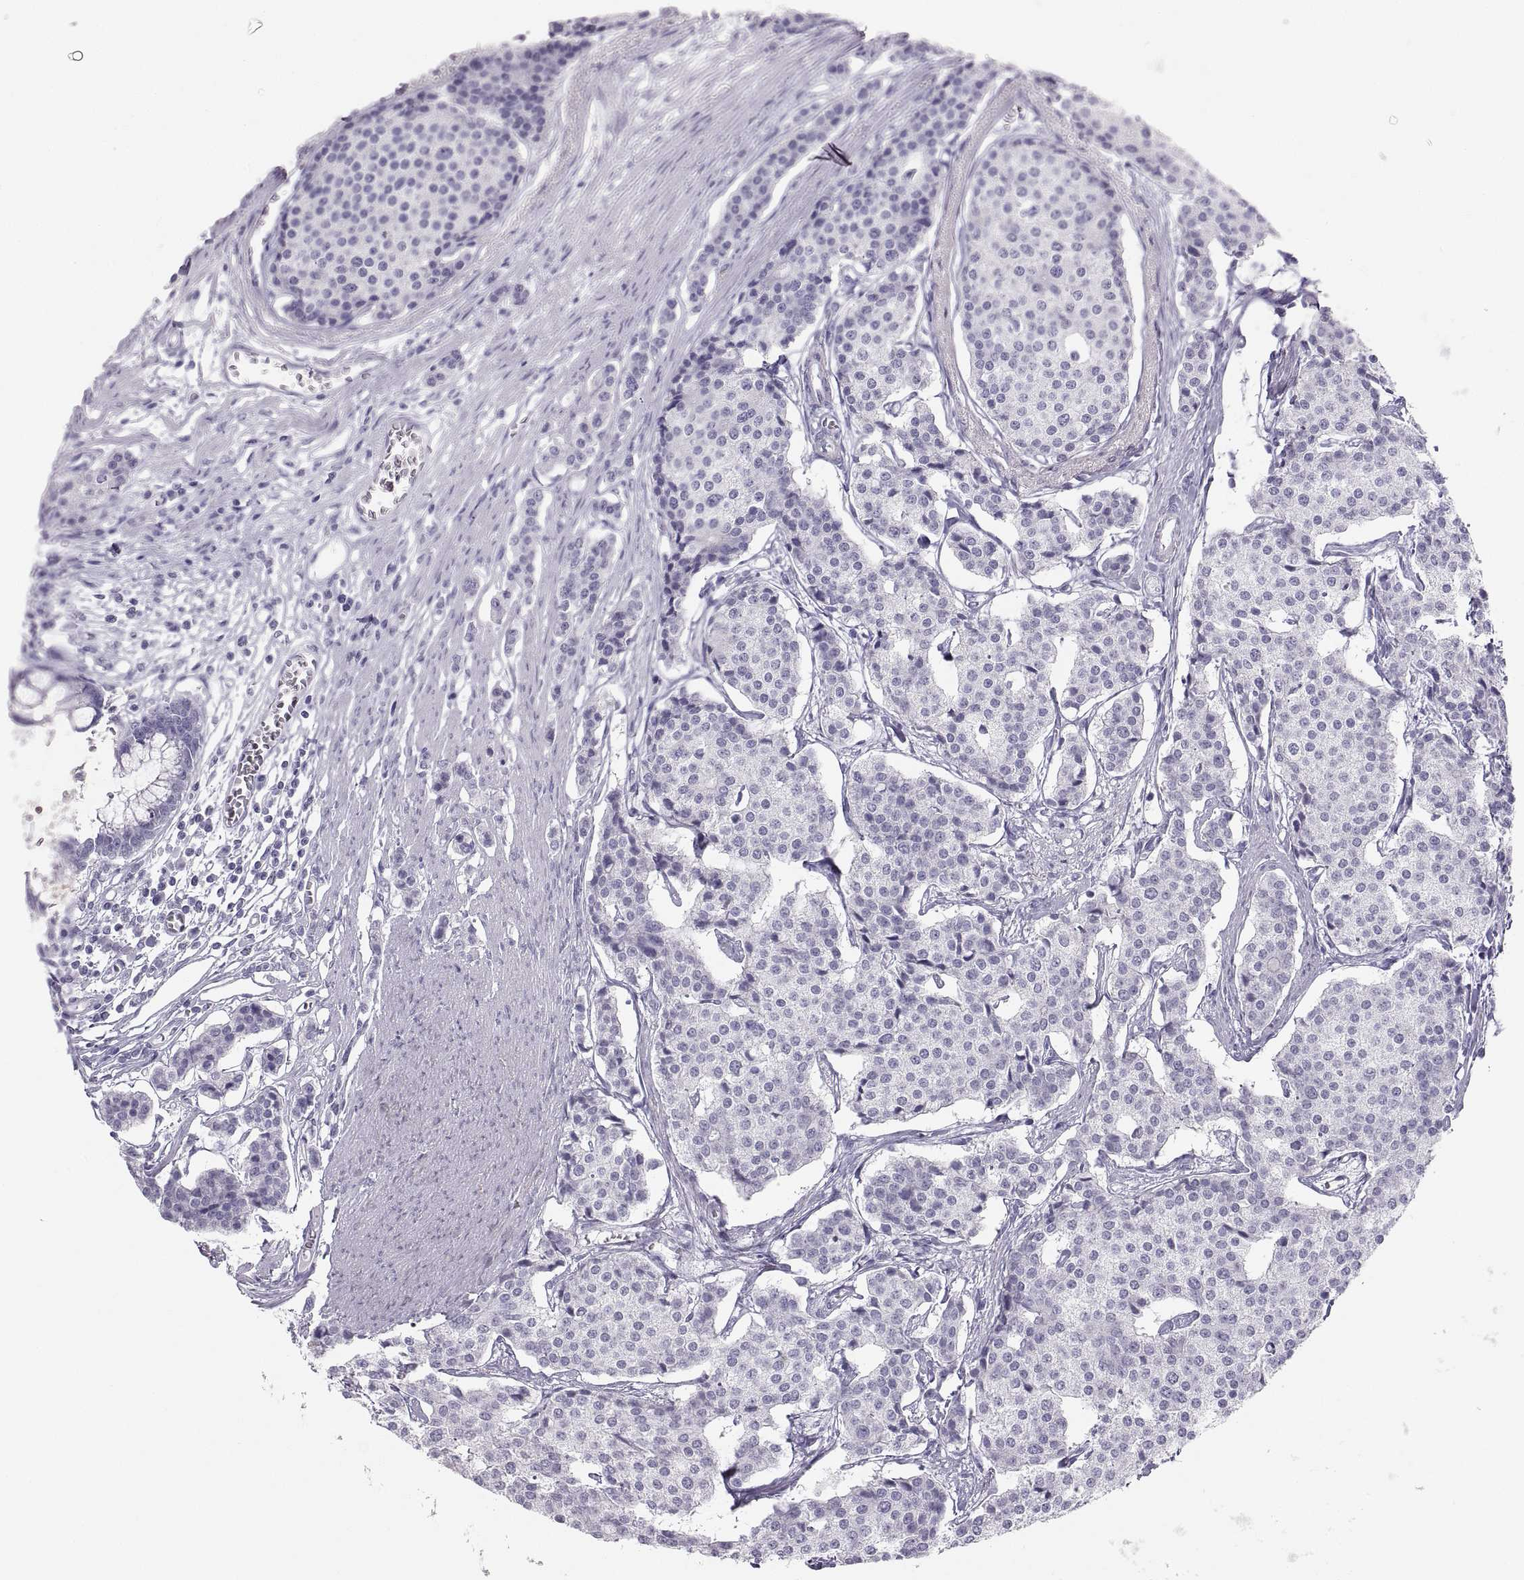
{"staining": {"intensity": "negative", "quantity": "none", "location": "none"}, "tissue": "carcinoid", "cell_type": "Tumor cells", "image_type": "cancer", "snomed": [{"axis": "morphology", "description": "Carcinoid, malignant, NOS"}, {"axis": "topography", "description": "Small intestine"}], "caption": "Tumor cells show no significant positivity in carcinoid.", "gene": "SEMG1", "patient": {"sex": "female", "age": 65}}